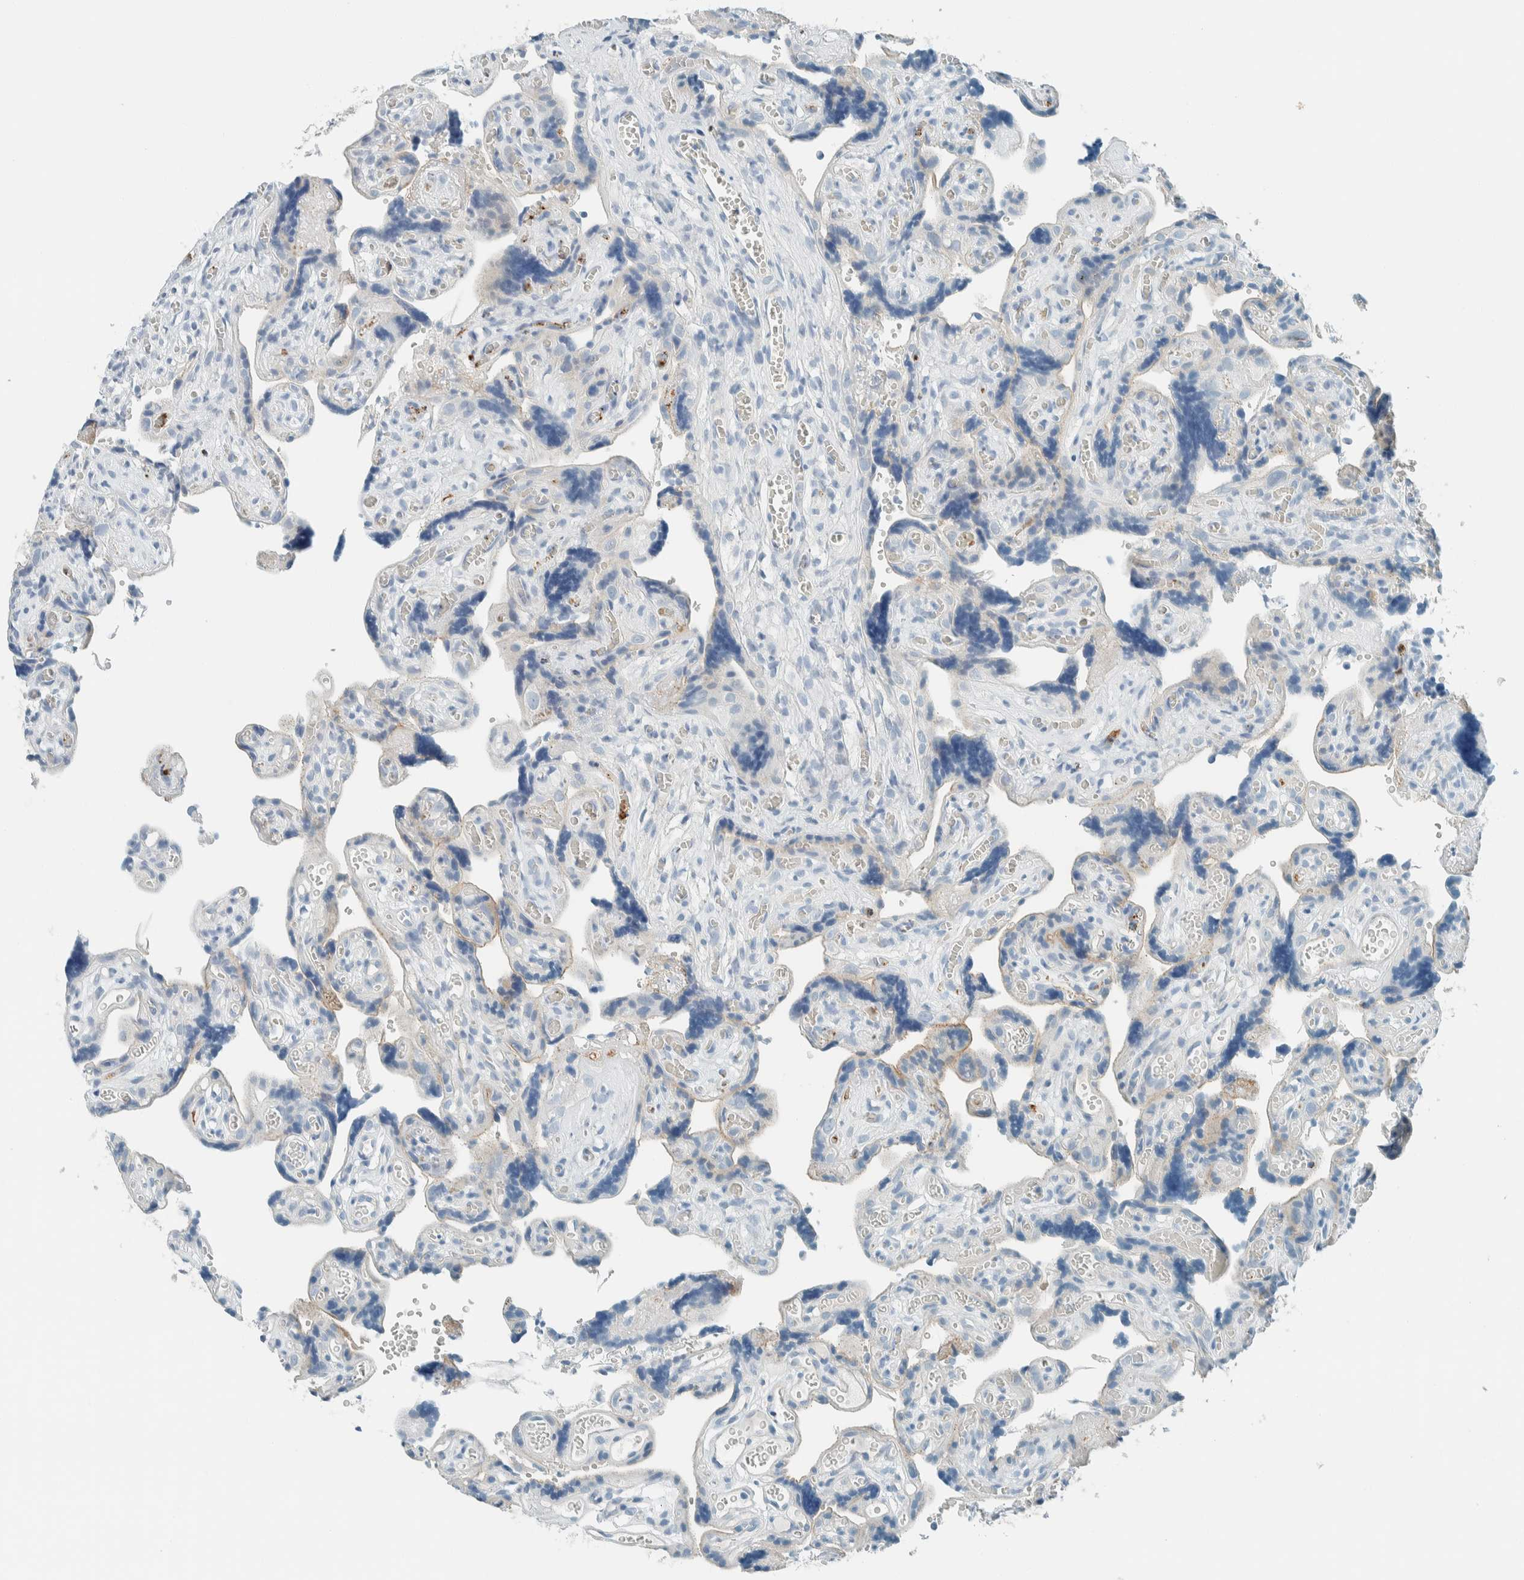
{"staining": {"intensity": "negative", "quantity": "none", "location": "none"}, "tissue": "placenta", "cell_type": "Decidual cells", "image_type": "normal", "snomed": [{"axis": "morphology", "description": "Normal tissue, NOS"}, {"axis": "topography", "description": "Placenta"}], "caption": "IHC micrograph of unremarkable placenta: placenta stained with DAB reveals no significant protein staining in decidual cells.", "gene": "SLFN12", "patient": {"sex": "female", "age": 30}}